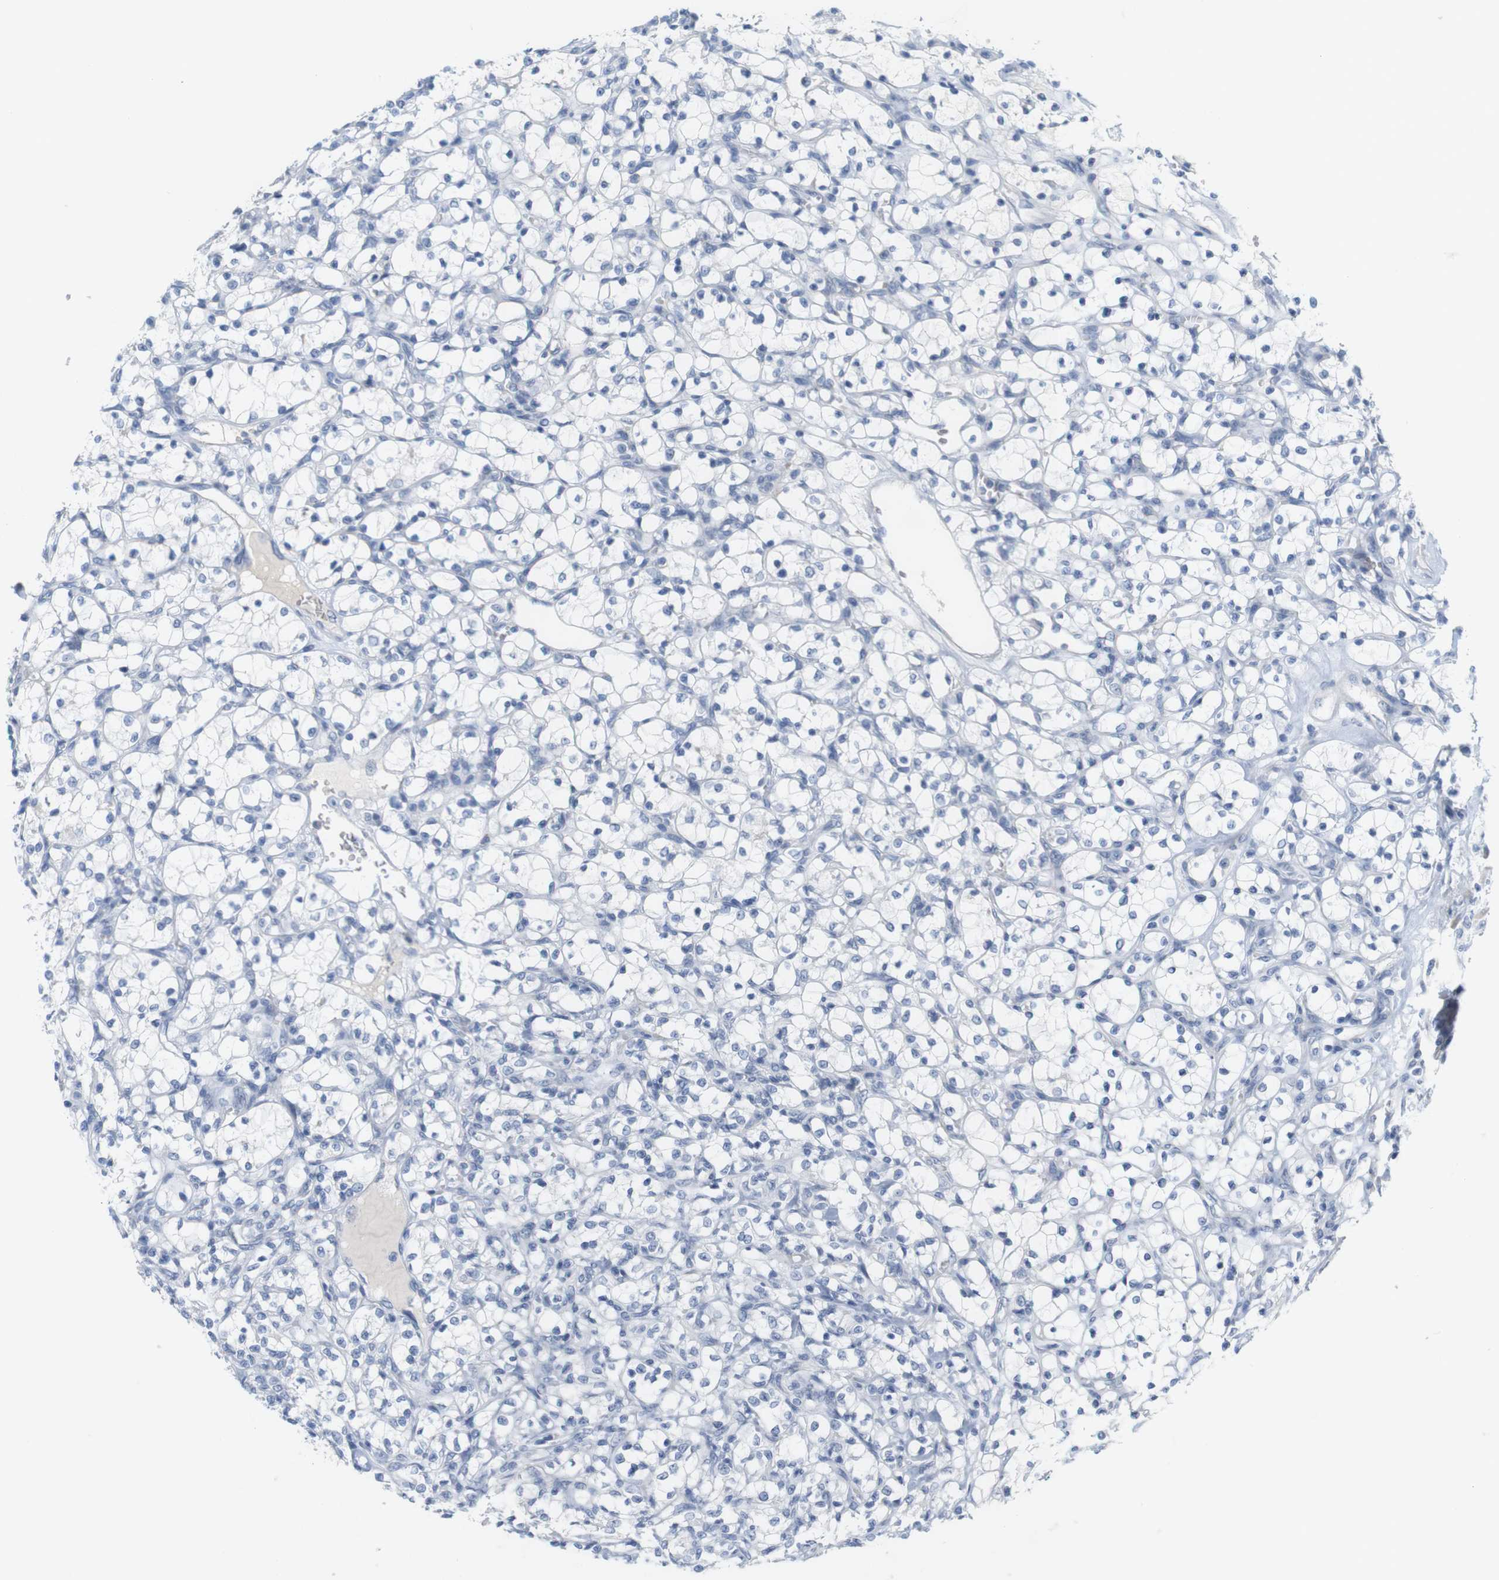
{"staining": {"intensity": "negative", "quantity": "none", "location": "none"}, "tissue": "renal cancer", "cell_type": "Tumor cells", "image_type": "cancer", "snomed": [{"axis": "morphology", "description": "Adenocarcinoma, NOS"}, {"axis": "topography", "description": "Kidney"}], "caption": "This is an immunohistochemistry image of renal adenocarcinoma. There is no expression in tumor cells.", "gene": "RGS9", "patient": {"sex": "female", "age": 69}}